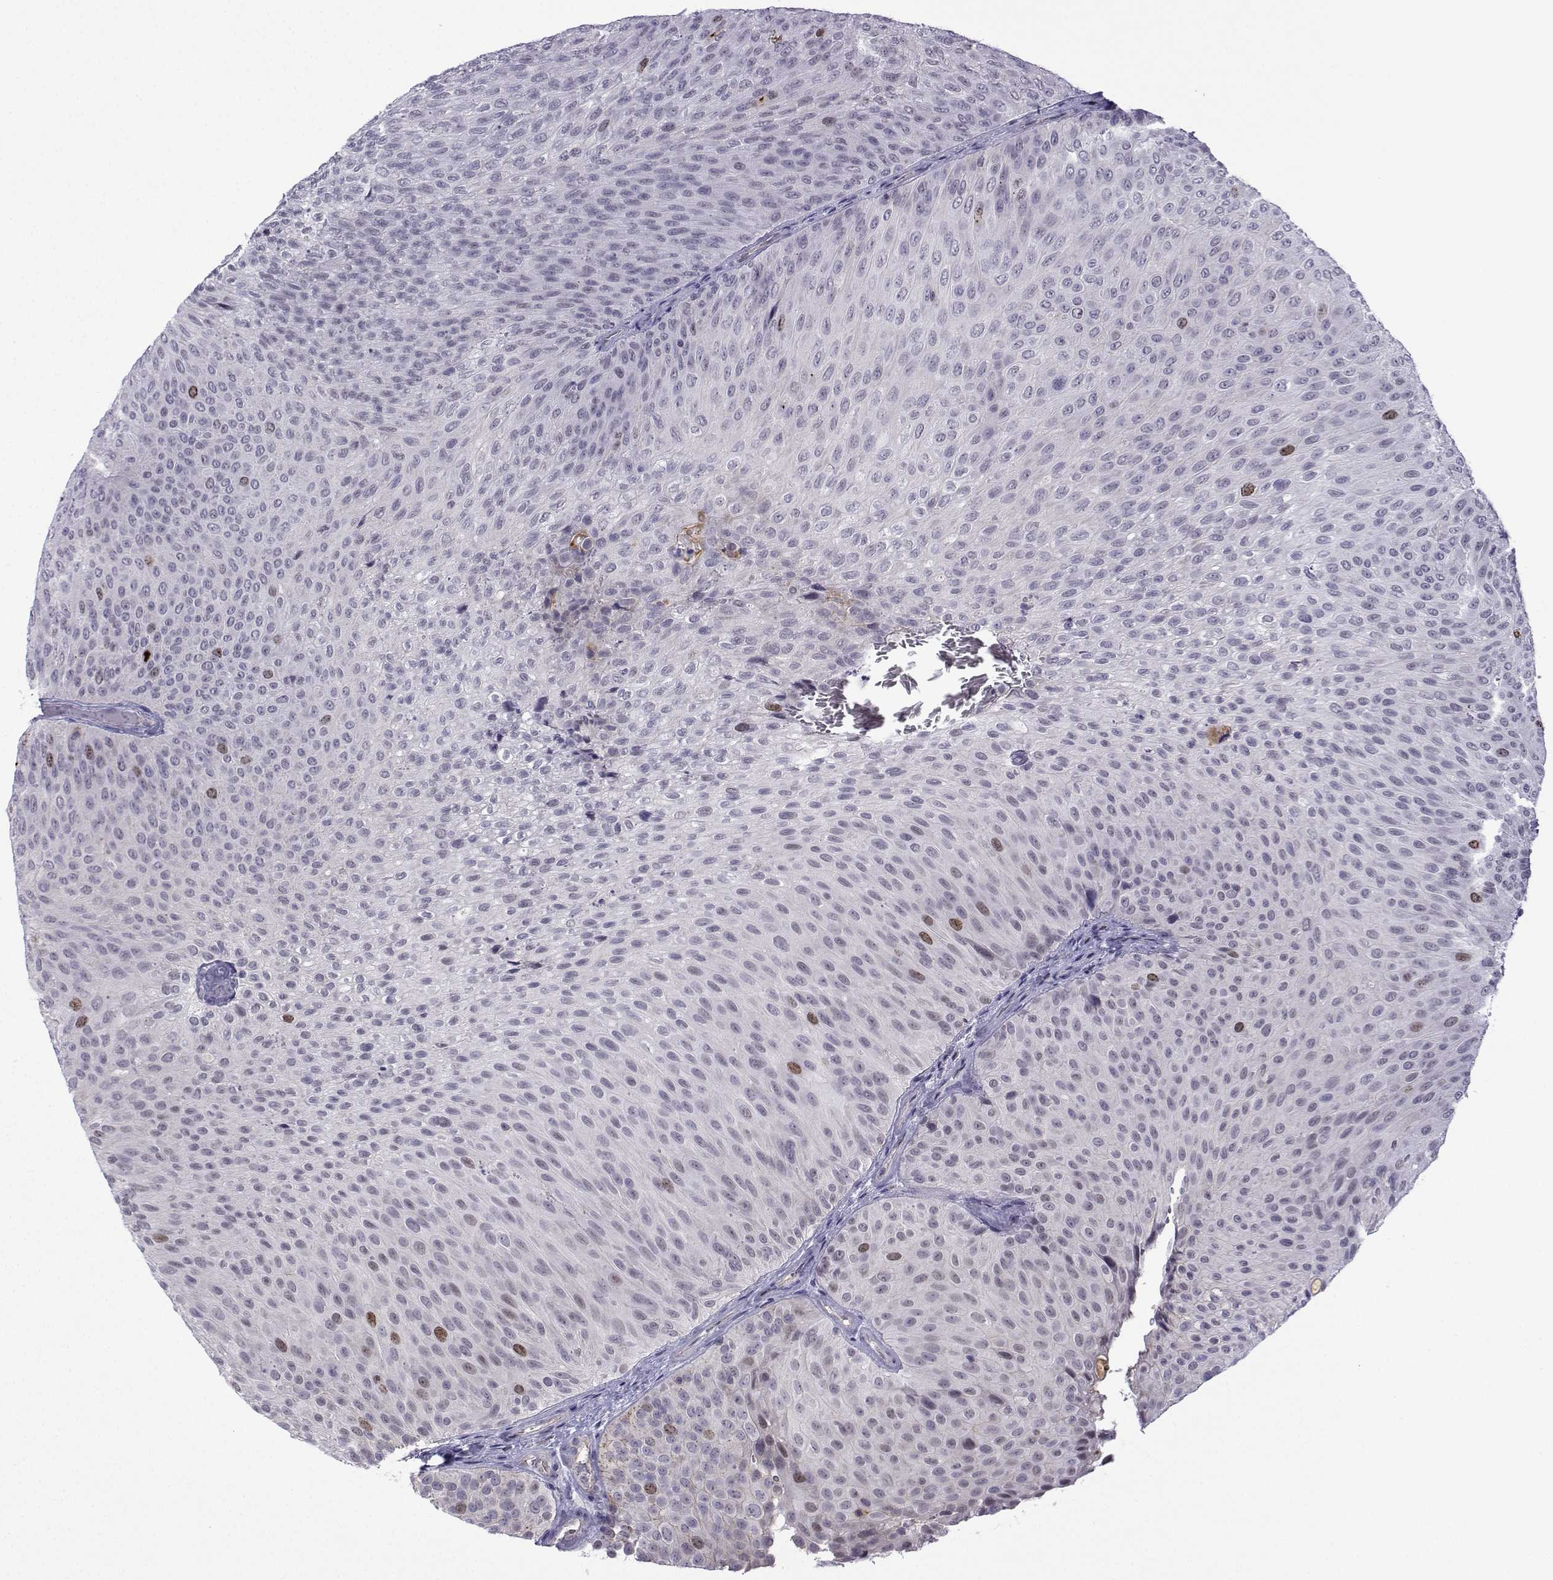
{"staining": {"intensity": "moderate", "quantity": "<25%", "location": "nuclear"}, "tissue": "urothelial cancer", "cell_type": "Tumor cells", "image_type": "cancer", "snomed": [{"axis": "morphology", "description": "Urothelial carcinoma, Low grade"}, {"axis": "topography", "description": "Urinary bladder"}], "caption": "Protein staining by immunohistochemistry (IHC) demonstrates moderate nuclear expression in approximately <25% of tumor cells in urothelial carcinoma (low-grade).", "gene": "INCENP", "patient": {"sex": "male", "age": 78}}